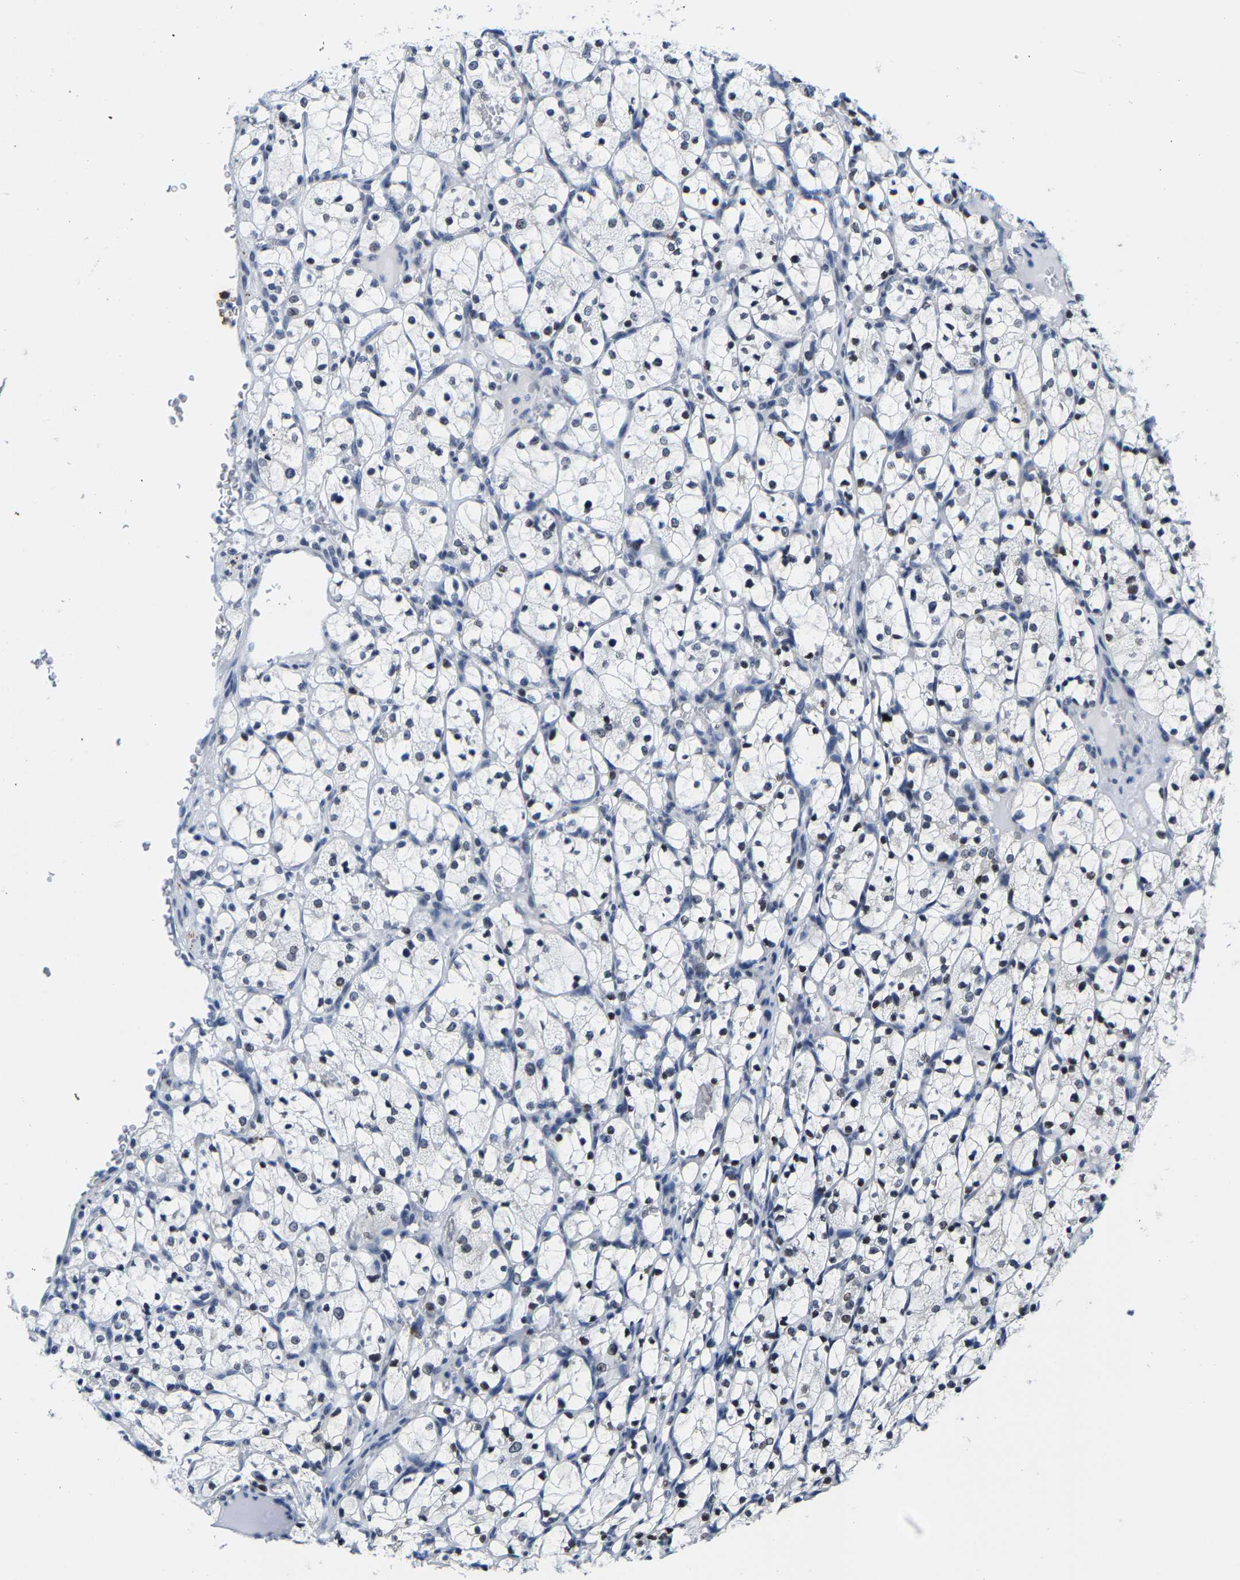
{"staining": {"intensity": "negative", "quantity": "none", "location": "none"}, "tissue": "renal cancer", "cell_type": "Tumor cells", "image_type": "cancer", "snomed": [{"axis": "morphology", "description": "Adenocarcinoma, NOS"}, {"axis": "topography", "description": "Kidney"}], "caption": "DAB immunohistochemical staining of human renal cancer (adenocarcinoma) shows no significant staining in tumor cells.", "gene": "SETD1B", "patient": {"sex": "female", "age": 69}}